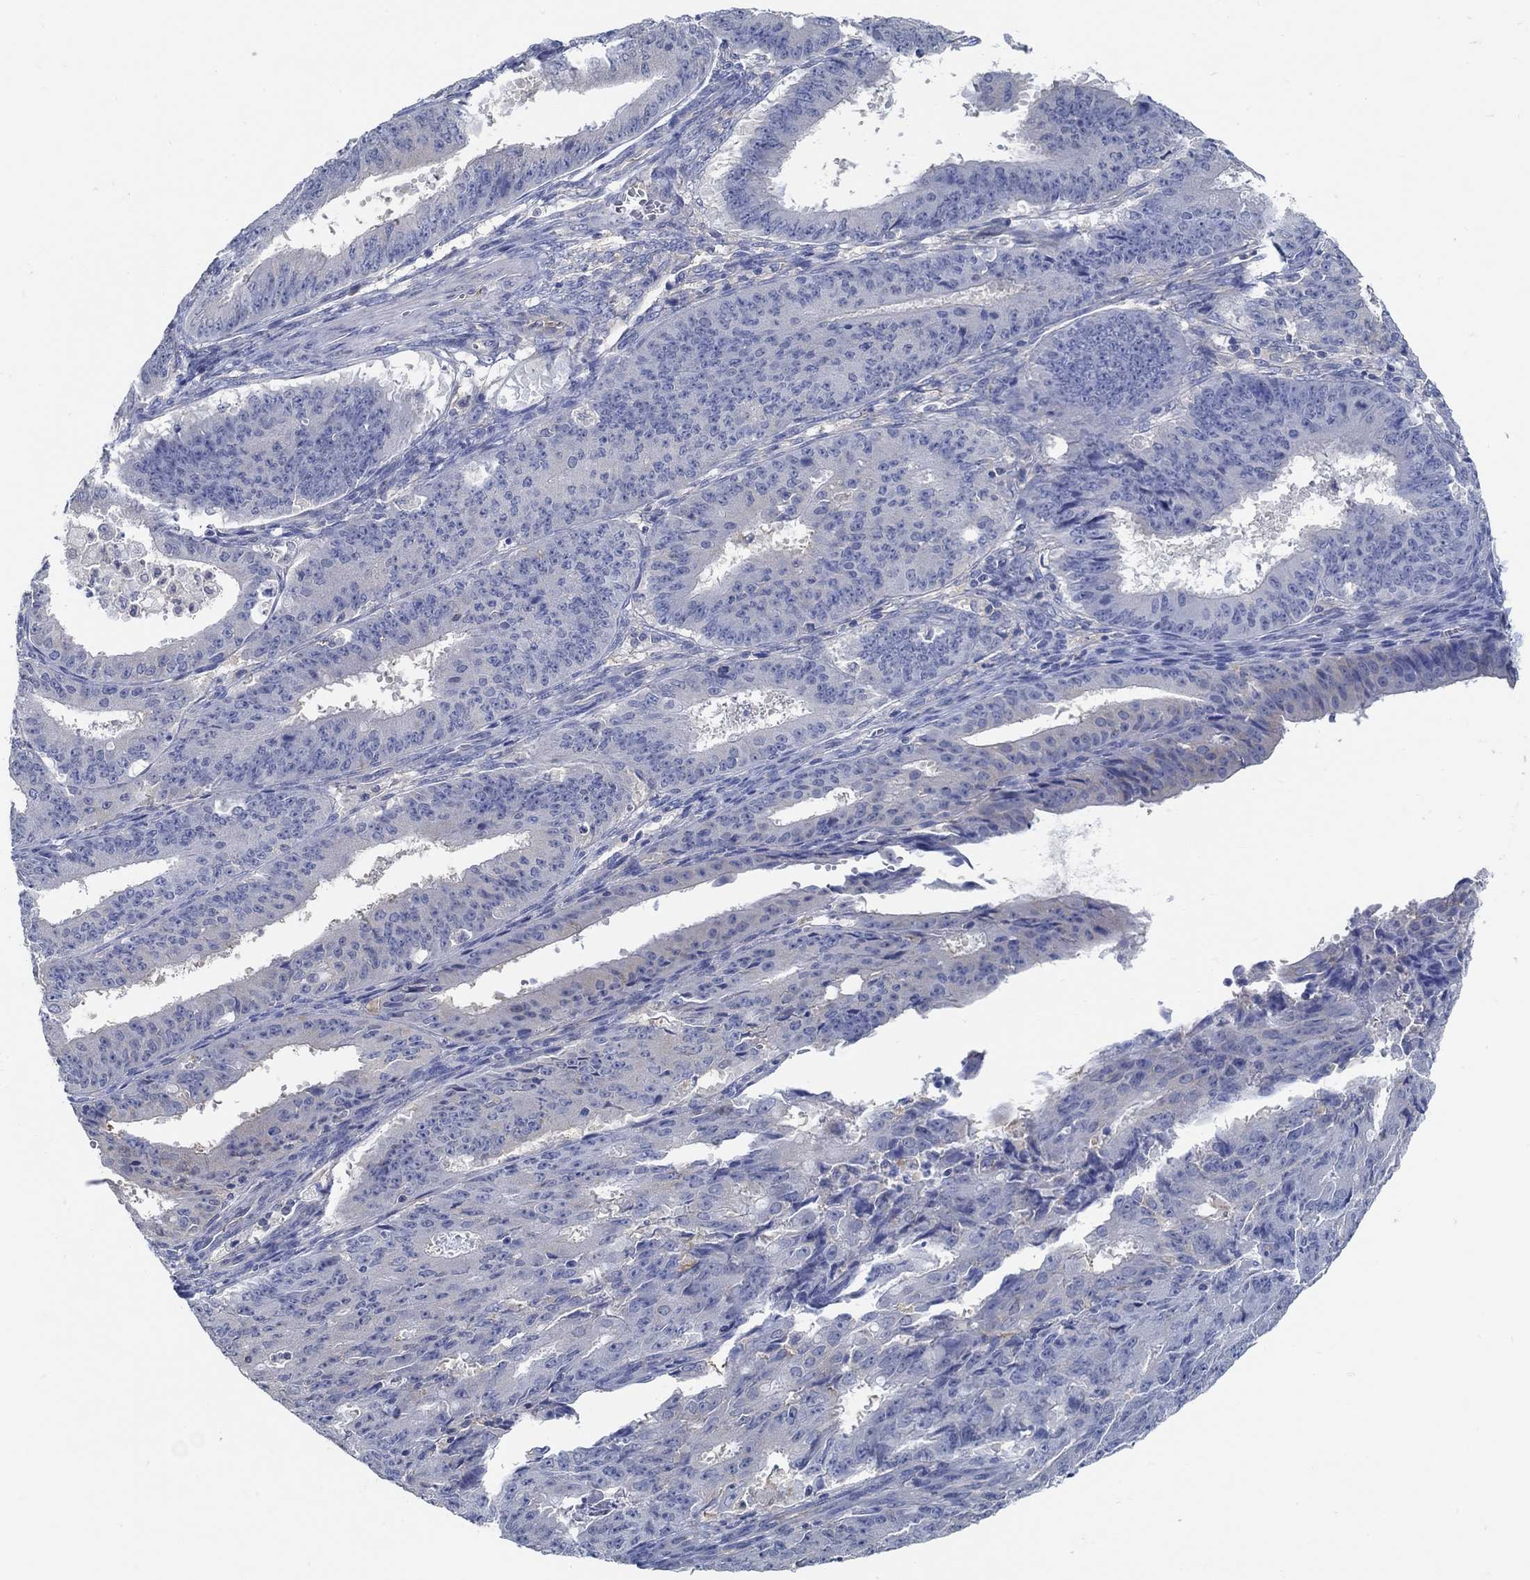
{"staining": {"intensity": "weak", "quantity": "<25%", "location": "cytoplasmic/membranous"}, "tissue": "ovarian cancer", "cell_type": "Tumor cells", "image_type": "cancer", "snomed": [{"axis": "morphology", "description": "Carcinoma, endometroid"}, {"axis": "topography", "description": "Ovary"}], "caption": "This histopathology image is of endometroid carcinoma (ovarian) stained with IHC to label a protein in brown with the nuclei are counter-stained blue. There is no positivity in tumor cells.", "gene": "PCDH11X", "patient": {"sex": "female", "age": 42}}